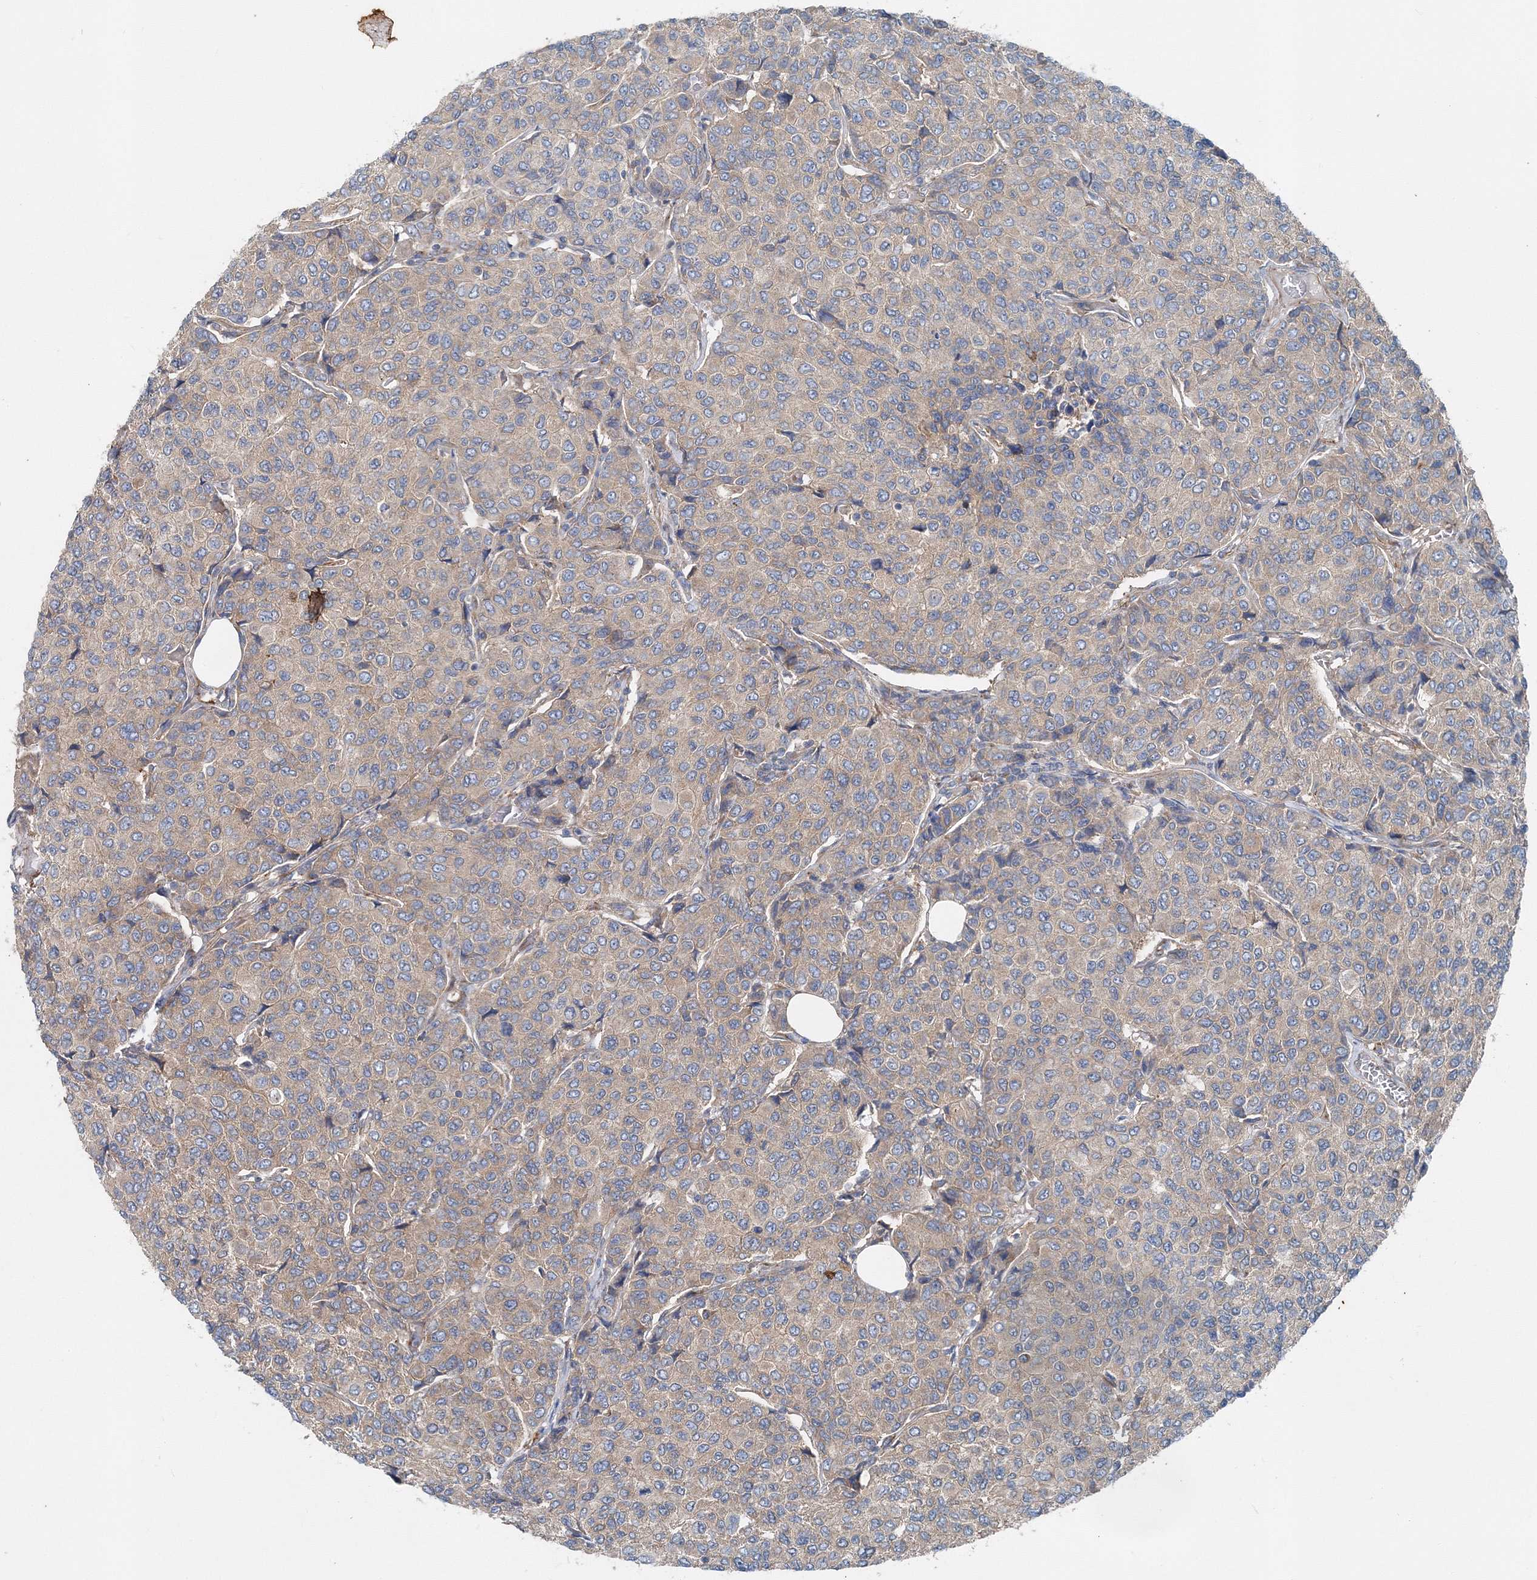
{"staining": {"intensity": "weak", "quantity": ">75%", "location": "cytoplasmic/membranous"}, "tissue": "breast cancer", "cell_type": "Tumor cells", "image_type": "cancer", "snomed": [{"axis": "morphology", "description": "Duct carcinoma"}, {"axis": "topography", "description": "Breast"}], "caption": "Breast cancer tissue demonstrates weak cytoplasmic/membranous staining in approximately >75% of tumor cells", "gene": "MPHOSPH9", "patient": {"sex": "female", "age": 55}}